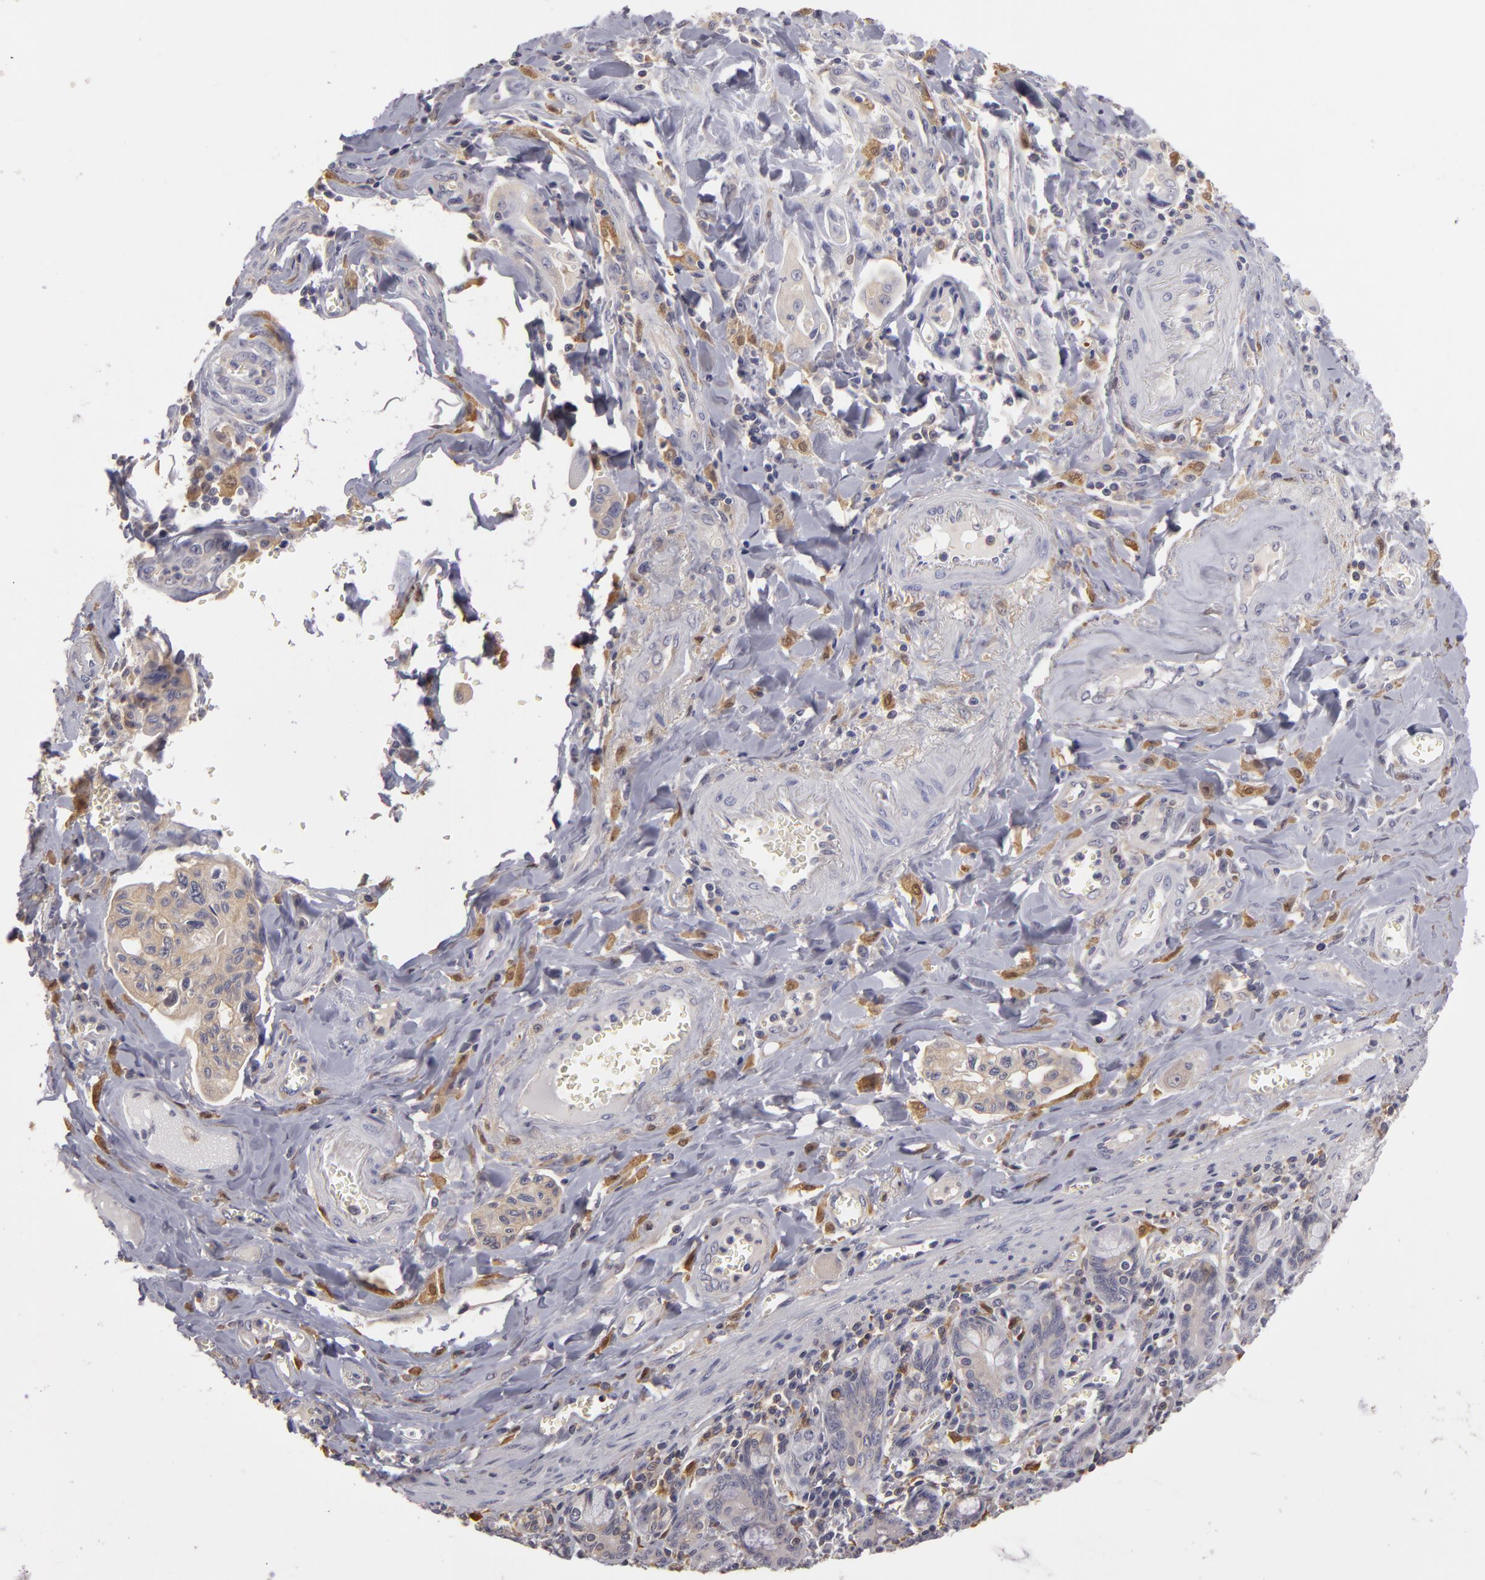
{"staining": {"intensity": "negative", "quantity": "none", "location": "none"}, "tissue": "pancreatic cancer", "cell_type": "Tumor cells", "image_type": "cancer", "snomed": [{"axis": "morphology", "description": "Adenocarcinoma, NOS"}, {"axis": "topography", "description": "Pancreas"}], "caption": "Tumor cells are negative for brown protein staining in adenocarcinoma (pancreatic).", "gene": "GNPDA1", "patient": {"sex": "male", "age": 77}}